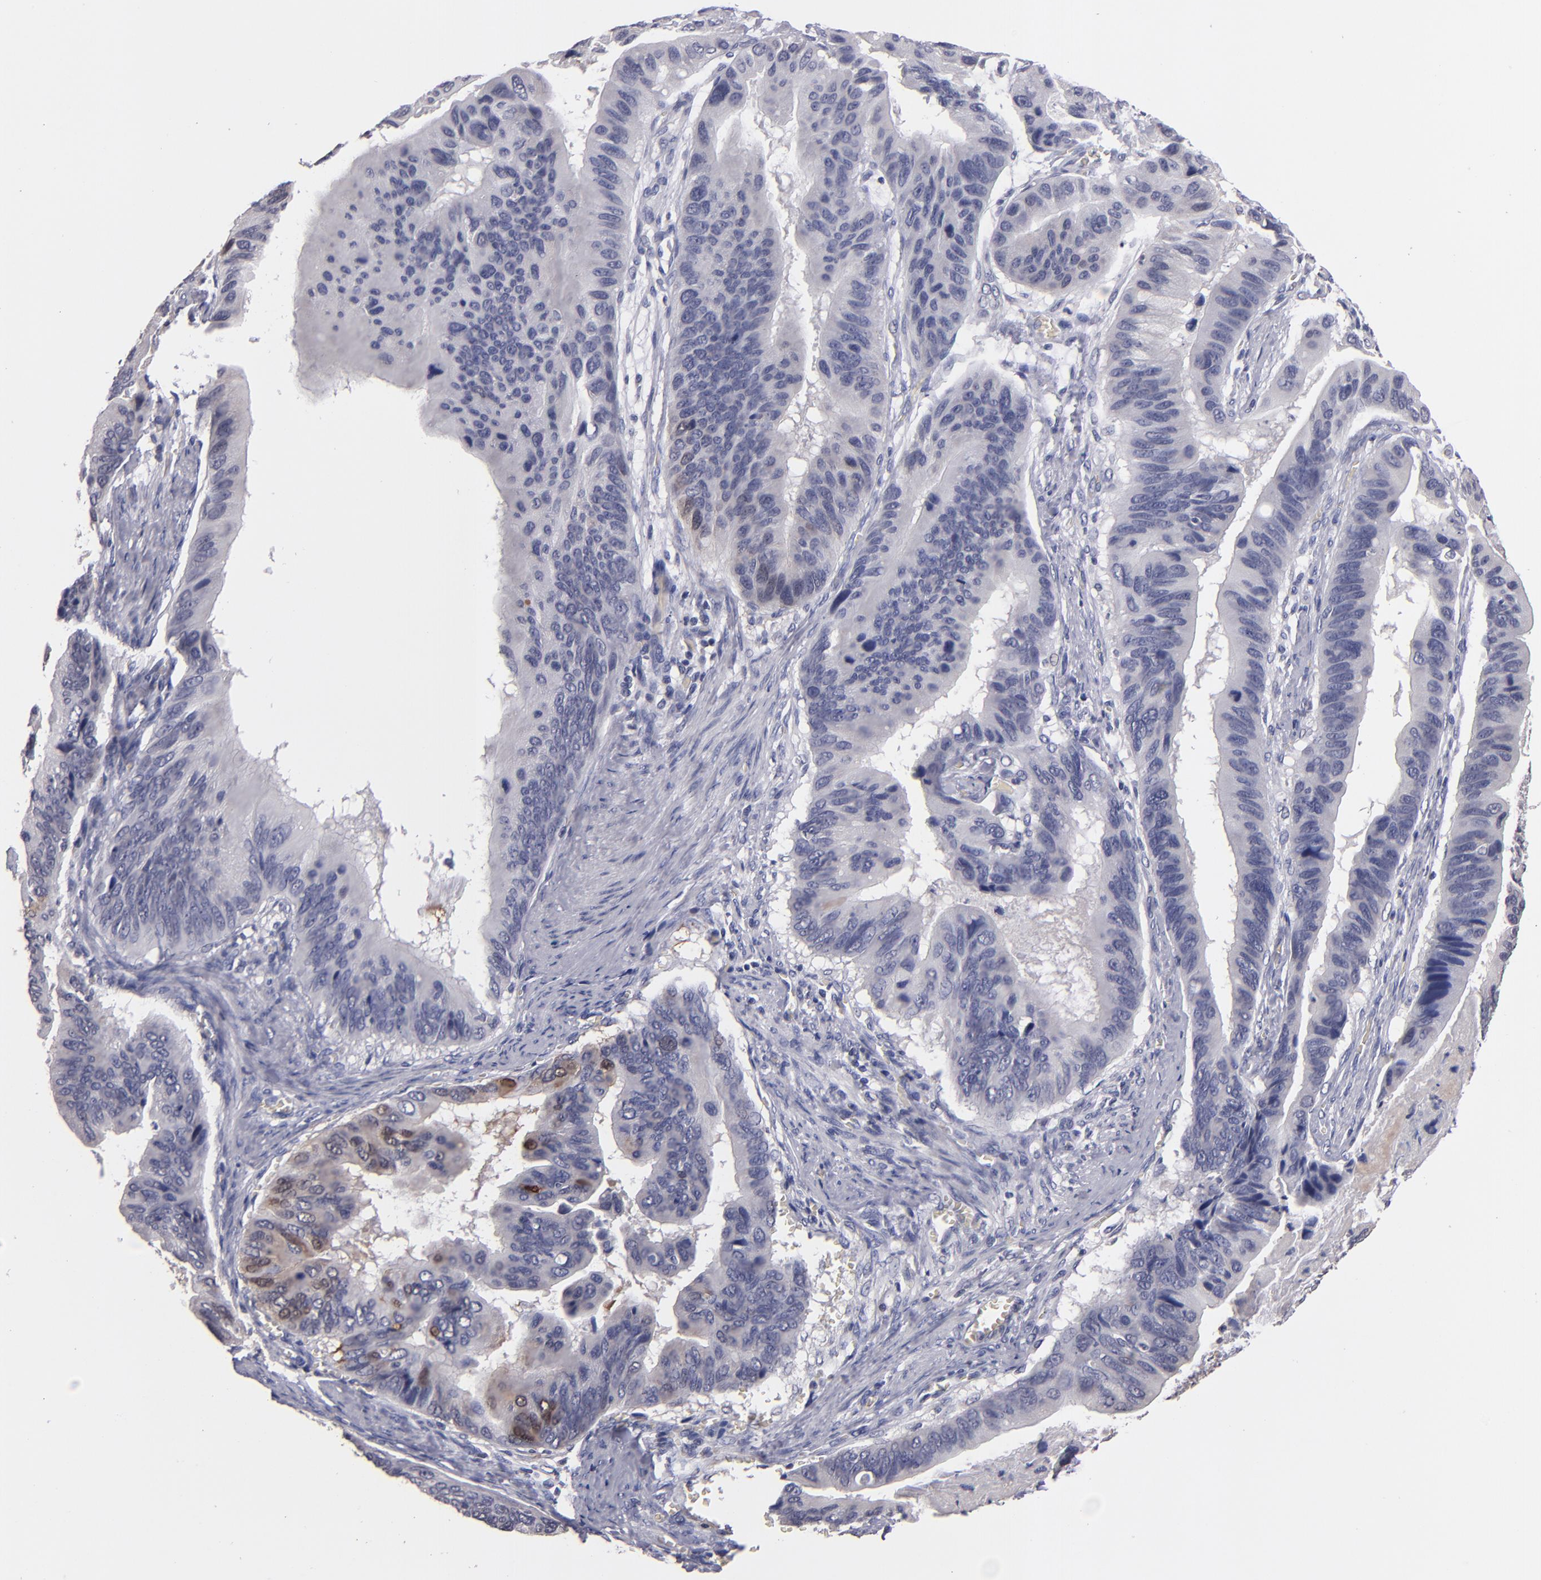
{"staining": {"intensity": "moderate", "quantity": "<25%", "location": "cytoplasmic/membranous,nuclear"}, "tissue": "stomach cancer", "cell_type": "Tumor cells", "image_type": "cancer", "snomed": [{"axis": "morphology", "description": "Adenocarcinoma, NOS"}, {"axis": "topography", "description": "Stomach, upper"}], "caption": "Human stomach cancer (adenocarcinoma) stained for a protein (brown) displays moderate cytoplasmic/membranous and nuclear positive staining in approximately <25% of tumor cells.", "gene": "S100A1", "patient": {"sex": "male", "age": 80}}